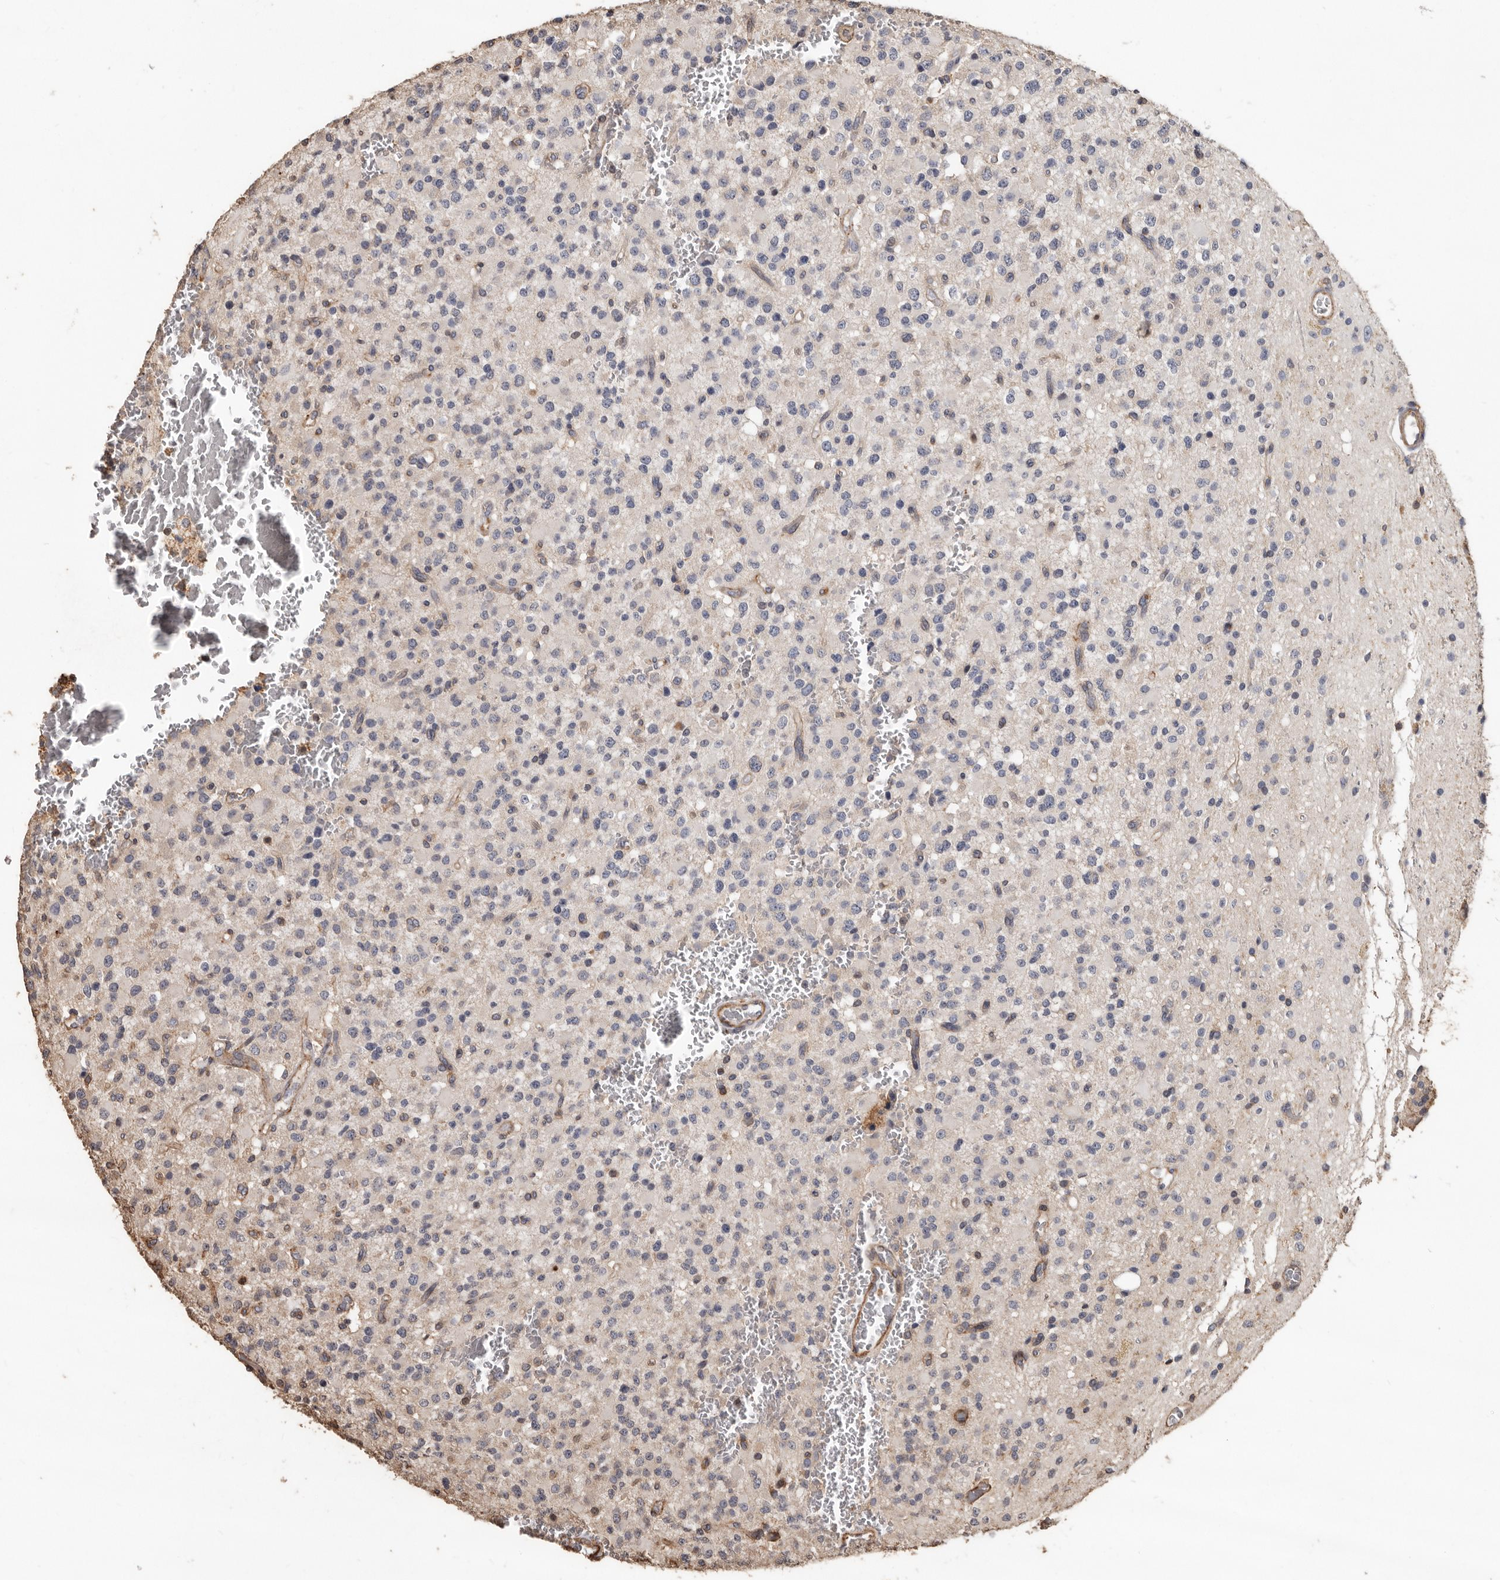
{"staining": {"intensity": "negative", "quantity": "none", "location": "none"}, "tissue": "glioma", "cell_type": "Tumor cells", "image_type": "cancer", "snomed": [{"axis": "morphology", "description": "Glioma, malignant, High grade"}, {"axis": "topography", "description": "Brain"}], "caption": "Tumor cells are negative for protein expression in human malignant glioma (high-grade).", "gene": "GSK3A", "patient": {"sex": "male", "age": 34}}